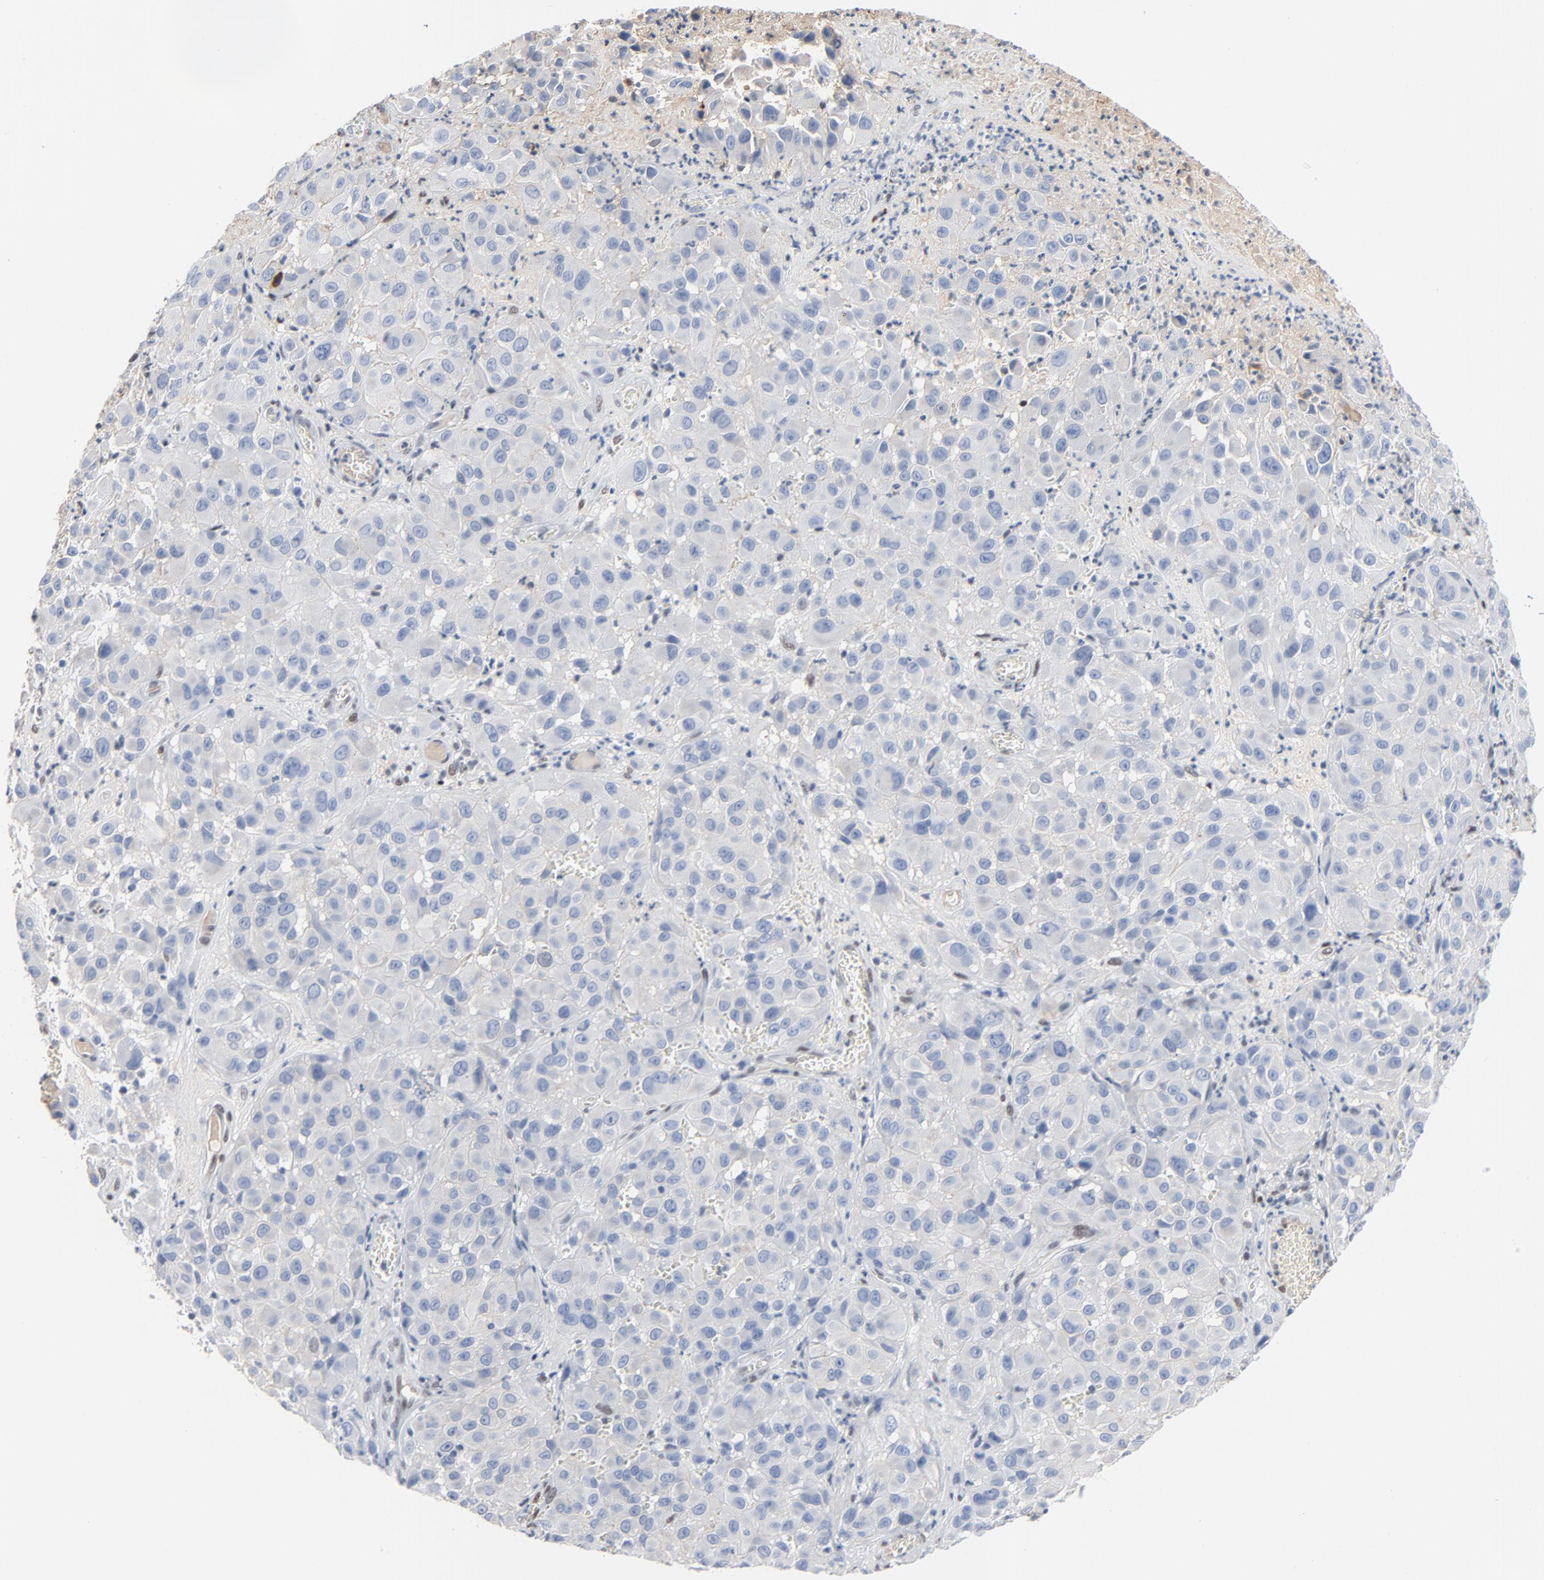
{"staining": {"intensity": "negative", "quantity": "none", "location": "none"}, "tissue": "melanoma", "cell_type": "Tumor cells", "image_type": "cancer", "snomed": [{"axis": "morphology", "description": "Malignant melanoma, NOS"}, {"axis": "topography", "description": "Skin"}], "caption": "Malignant melanoma stained for a protein using immunohistochemistry (IHC) displays no expression tumor cells.", "gene": "FOXP1", "patient": {"sex": "female", "age": 21}}